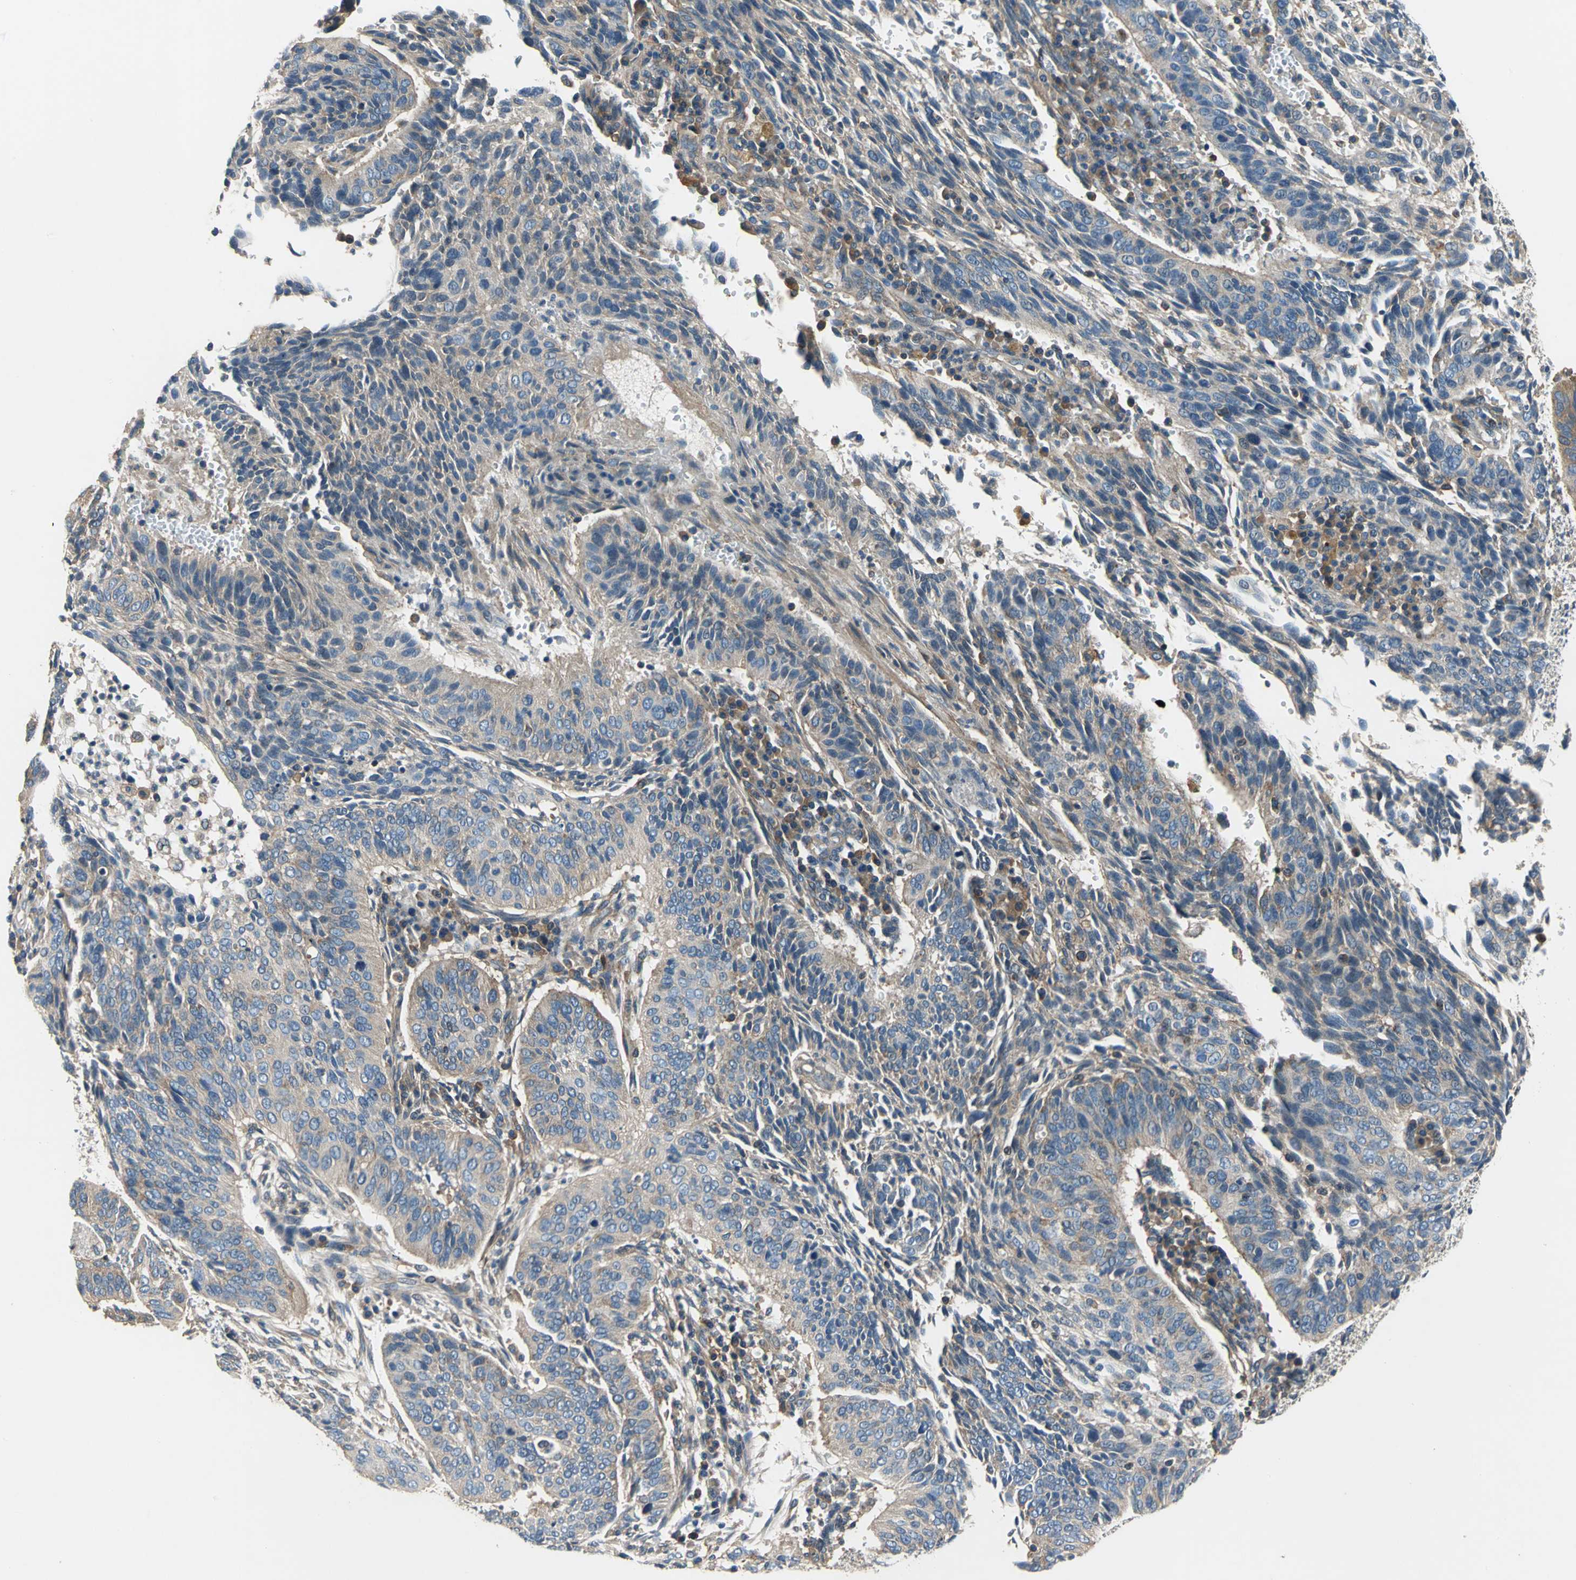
{"staining": {"intensity": "moderate", "quantity": ">75%", "location": "cytoplasmic/membranous"}, "tissue": "cervical cancer", "cell_type": "Tumor cells", "image_type": "cancer", "snomed": [{"axis": "morphology", "description": "Squamous cell carcinoma, NOS"}, {"axis": "topography", "description": "Cervix"}], "caption": "A medium amount of moderate cytoplasmic/membranous staining is identified in about >75% of tumor cells in cervical squamous cell carcinoma tissue.", "gene": "DDX3Y", "patient": {"sex": "female", "age": 39}}